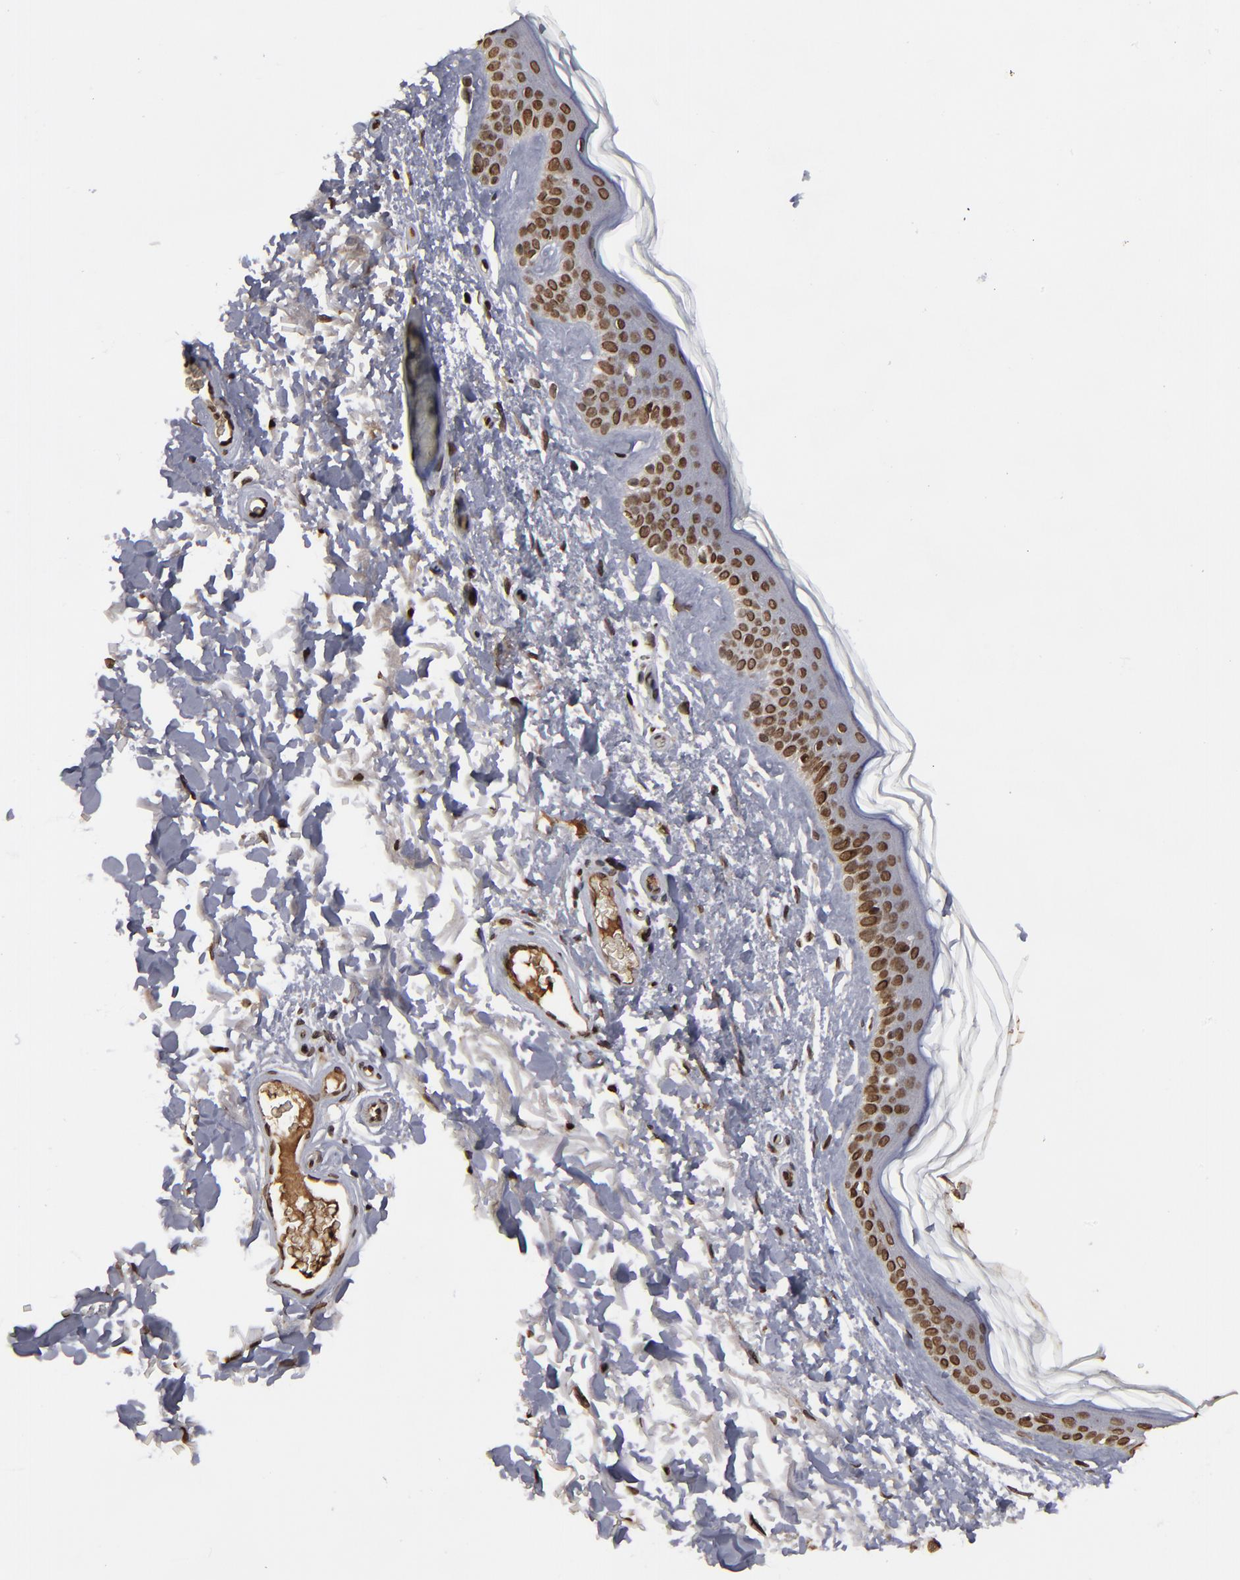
{"staining": {"intensity": "moderate", "quantity": ">75%", "location": "nuclear"}, "tissue": "skin", "cell_type": "Fibroblasts", "image_type": "normal", "snomed": [{"axis": "morphology", "description": "Normal tissue, NOS"}, {"axis": "topography", "description": "Skin"}], "caption": "A medium amount of moderate nuclear positivity is identified in about >75% of fibroblasts in benign skin.", "gene": "BAZ1A", "patient": {"sex": "male", "age": 63}}